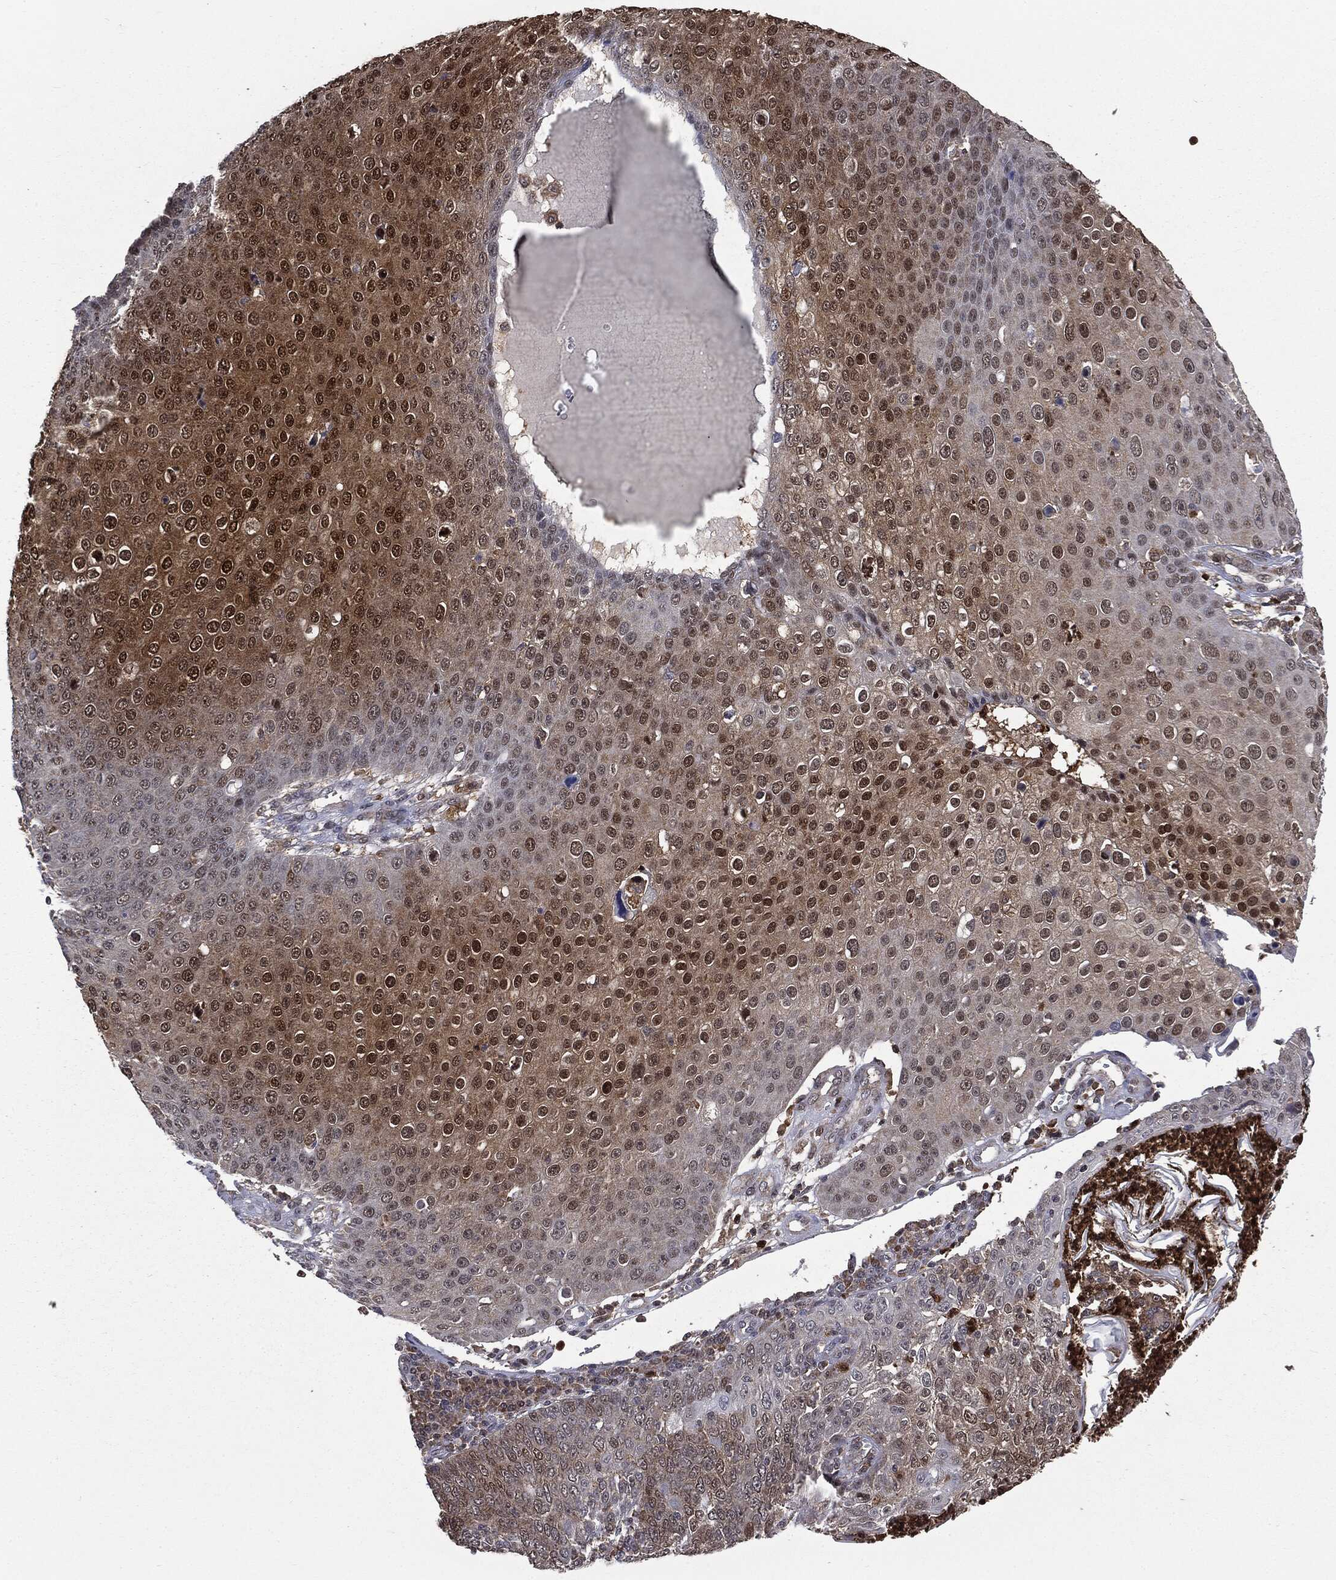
{"staining": {"intensity": "moderate", "quantity": "25%-75%", "location": "cytoplasmic/membranous,nuclear"}, "tissue": "skin cancer", "cell_type": "Tumor cells", "image_type": "cancer", "snomed": [{"axis": "morphology", "description": "Squamous cell carcinoma, NOS"}, {"axis": "topography", "description": "Skin"}], "caption": "Protein staining of skin squamous cell carcinoma tissue demonstrates moderate cytoplasmic/membranous and nuclear positivity in approximately 25%-75% of tumor cells.", "gene": "GPI", "patient": {"sex": "male", "age": 71}}